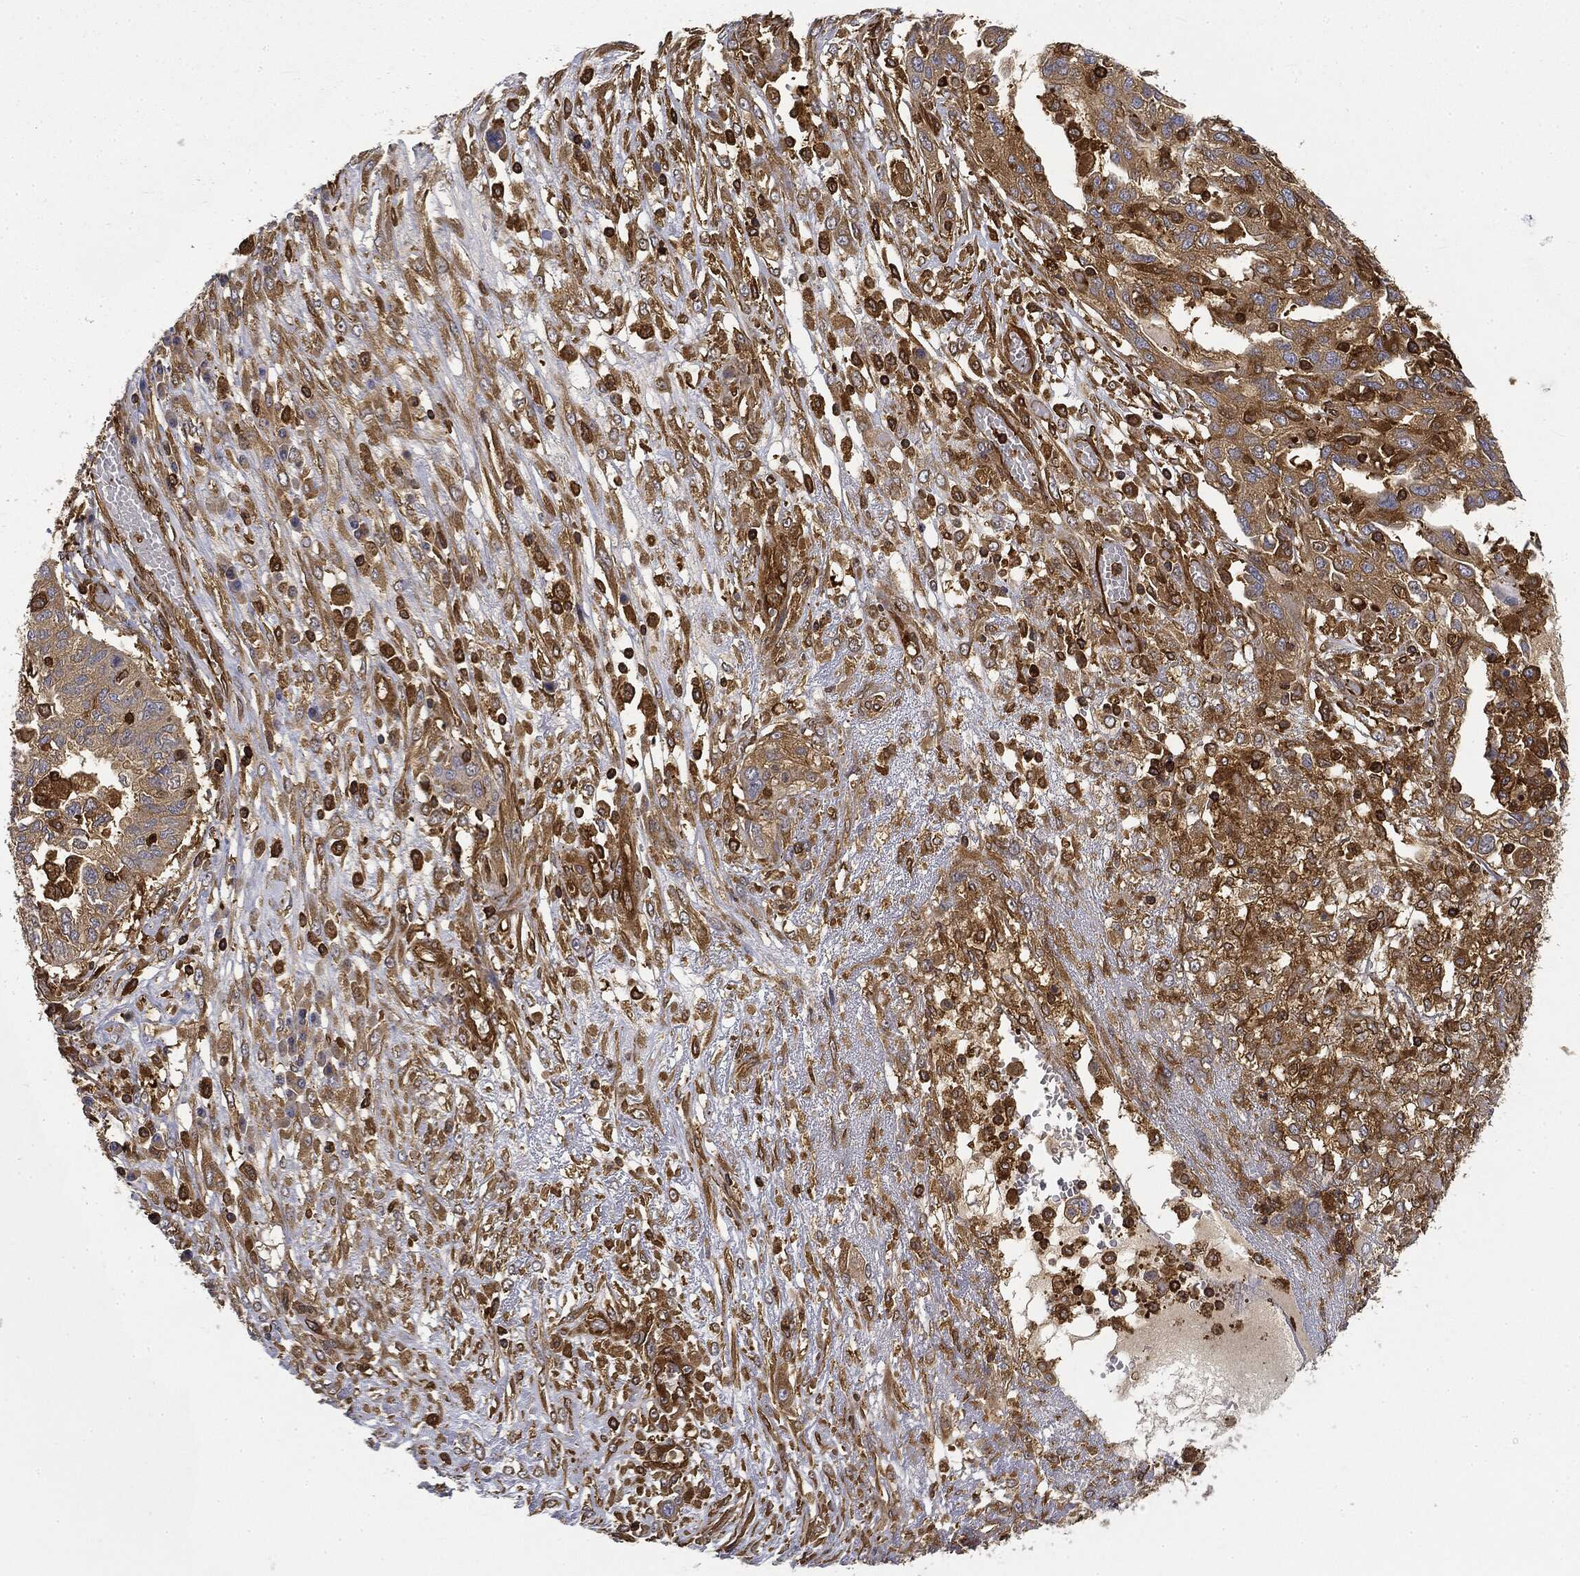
{"staining": {"intensity": "moderate", "quantity": "25%-75%", "location": "cytoplasmic/membranous"}, "tissue": "ovarian cancer", "cell_type": "Tumor cells", "image_type": "cancer", "snomed": [{"axis": "morphology", "description": "Cystadenocarcinoma, serous, NOS"}, {"axis": "topography", "description": "Ovary"}], "caption": "DAB (3,3'-diaminobenzidine) immunohistochemical staining of serous cystadenocarcinoma (ovarian) exhibits moderate cytoplasmic/membranous protein positivity in about 25%-75% of tumor cells. (brown staining indicates protein expression, while blue staining denotes nuclei).", "gene": "WDR1", "patient": {"sex": "female", "age": 67}}